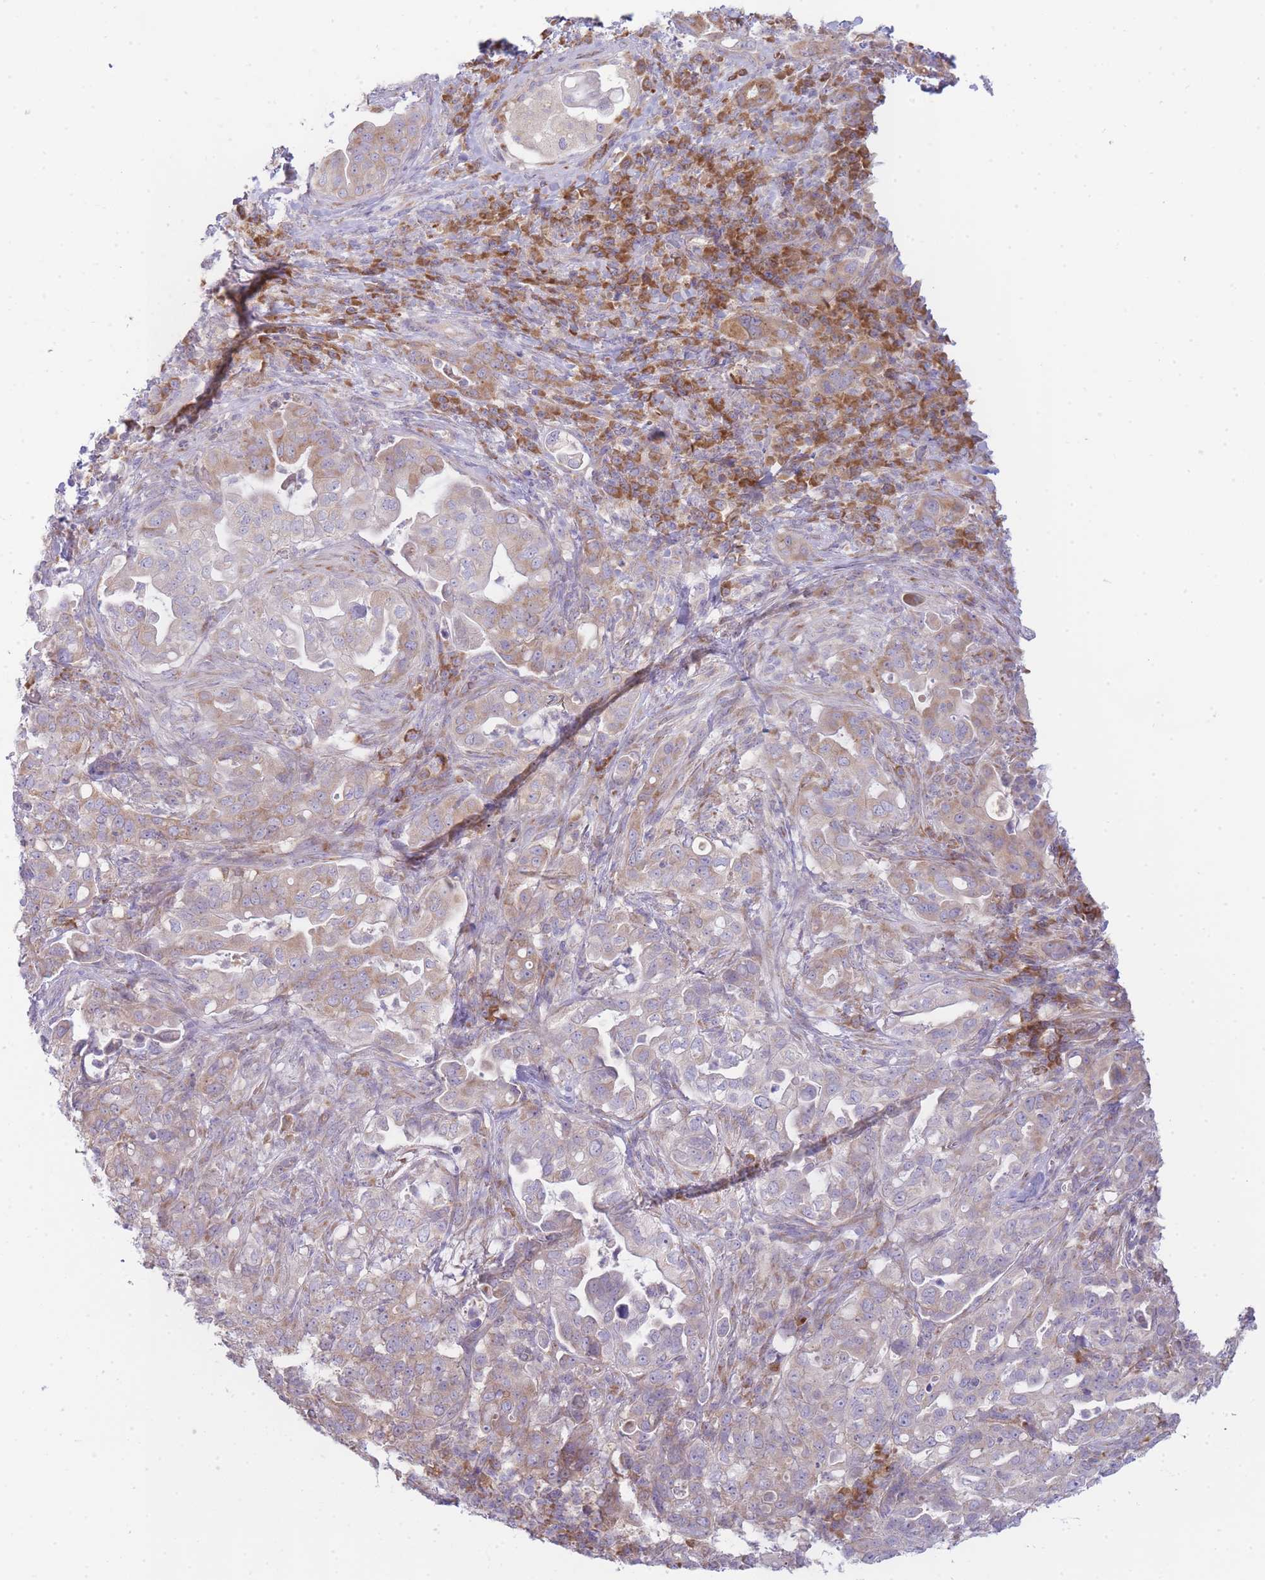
{"staining": {"intensity": "weak", "quantity": ">75%", "location": "cytoplasmic/membranous"}, "tissue": "pancreatic cancer", "cell_type": "Tumor cells", "image_type": "cancer", "snomed": [{"axis": "morphology", "description": "Normal tissue, NOS"}, {"axis": "morphology", "description": "Adenocarcinoma, NOS"}, {"axis": "topography", "description": "Lymph node"}, {"axis": "topography", "description": "Pancreas"}], "caption": "Immunohistochemical staining of human pancreatic cancer (adenocarcinoma) demonstrates low levels of weak cytoplasmic/membranous expression in approximately >75% of tumor cells. The protein of interest is shown in brown color, while the nuclei are stained blue.", "gene": "OR5L2", "patient": {"sex": "female", "age": 67}}